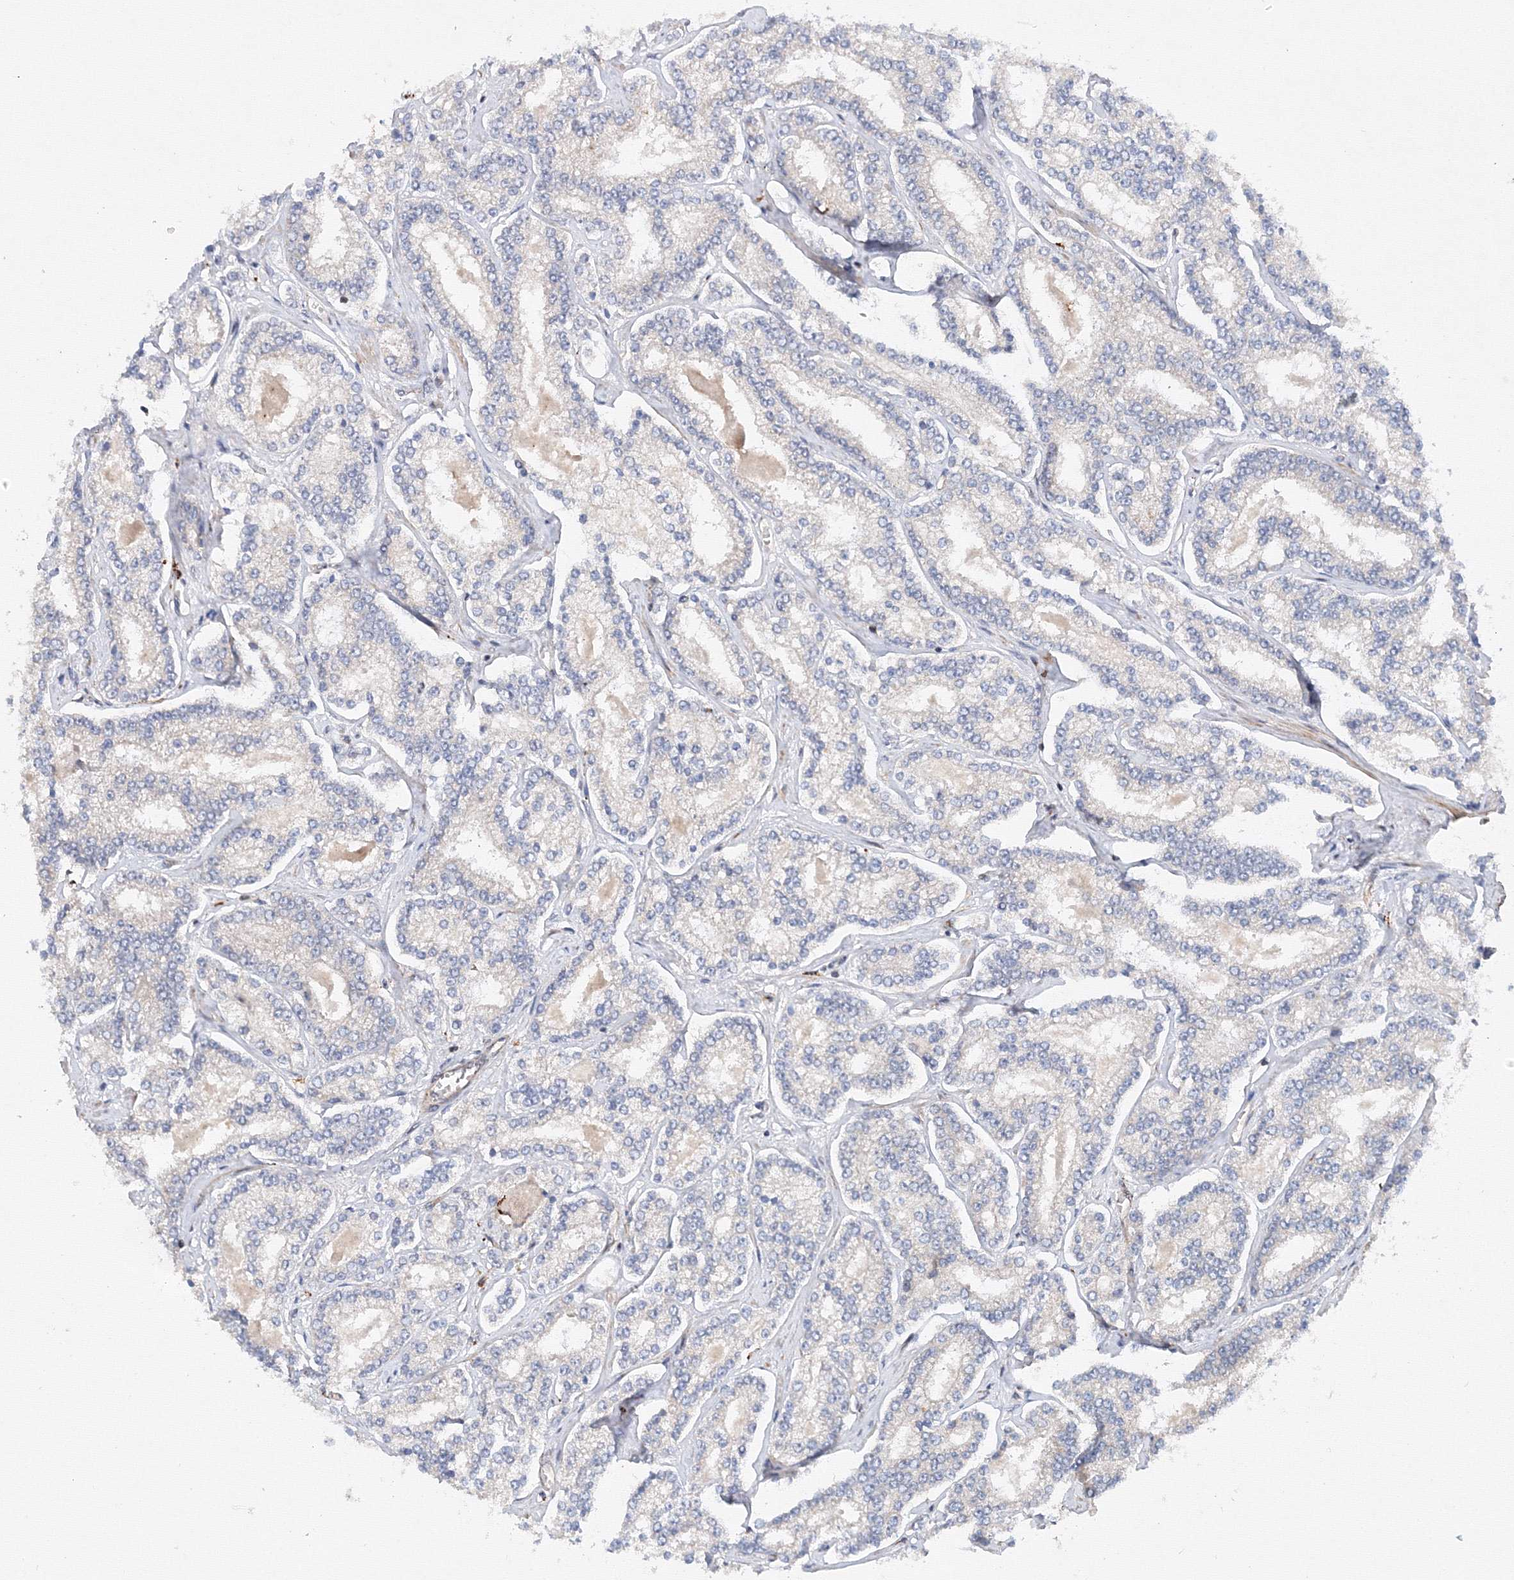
{"staining": {"intensity": "negative", "quantity": "none", "location": "none"}, "tissue": "prostate cancer", "cell_type": "Tumor cells", "image_type": "cancer", "snomed": [{"axis": "morphology", "description": "Normal tissue, NOS"}, {"axis": "morphology", "description": "Adenocarcinoma, High grade"}, {"axis": "topography", "description": "Prostate"}], "caption": "Tumor cells show no significant positivity in prostate cancer (adenocarcinoma (high-grade)). (Immunohistochemistry (ihc), brightfield microscopy, high magnification).", "gene": "DCTD", "patient": {"sex": "male", "age": 83}}